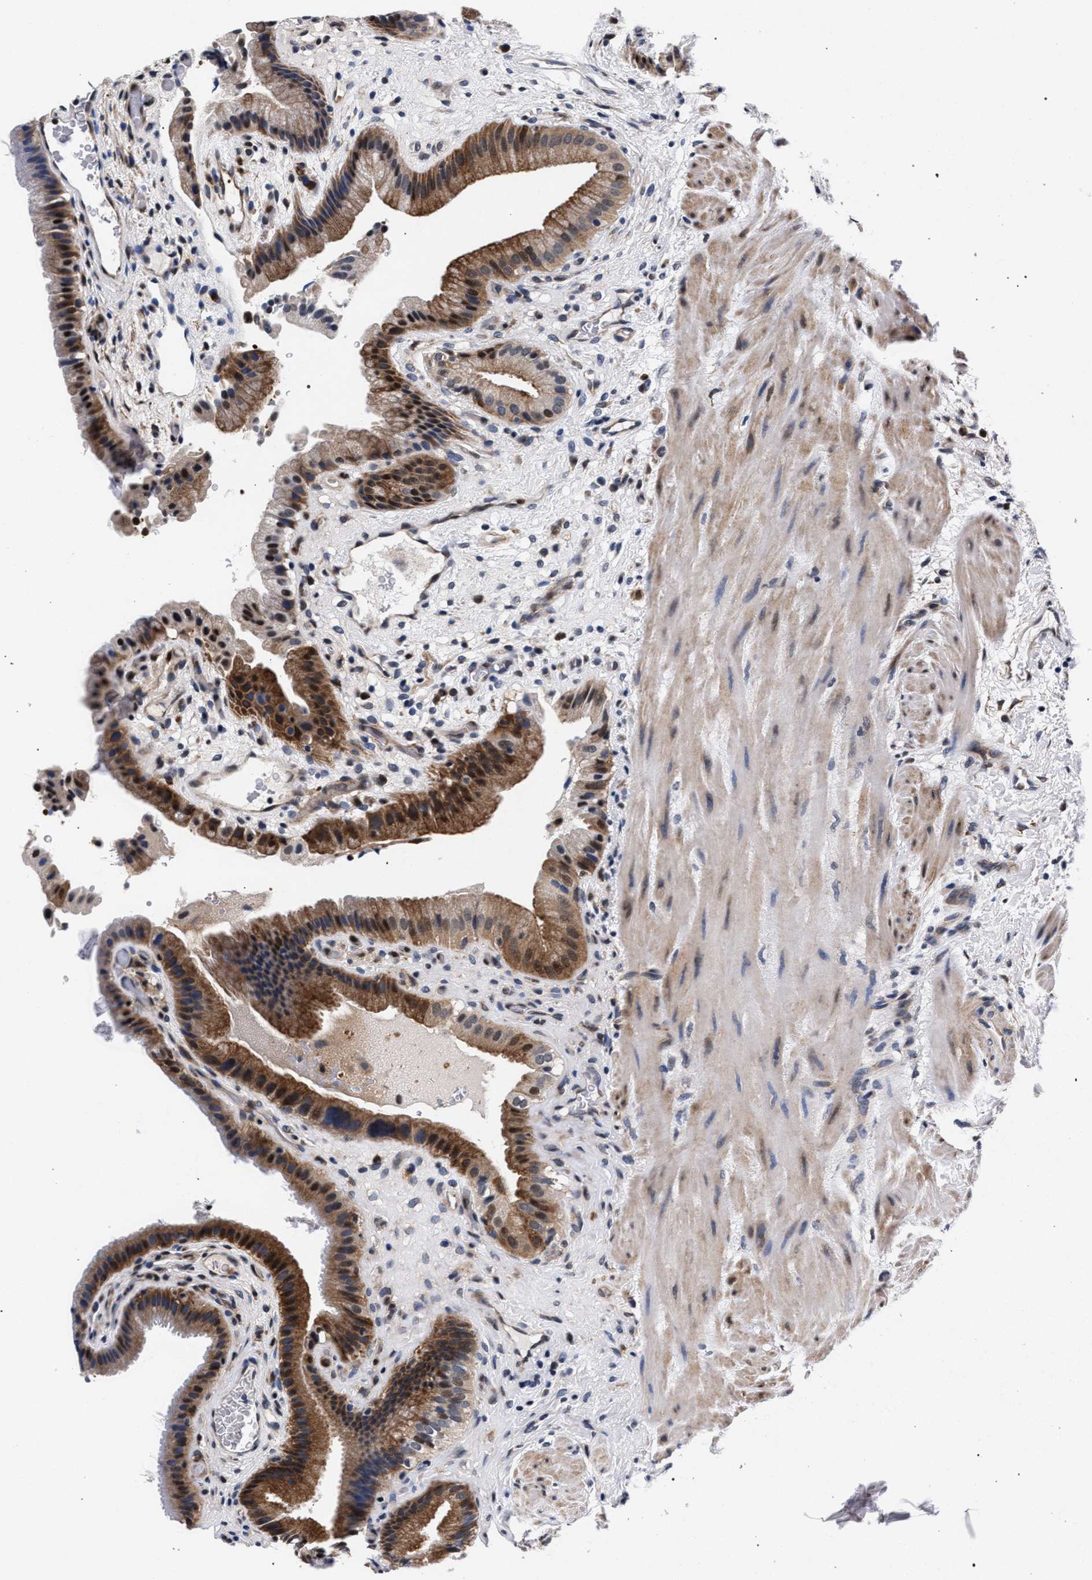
{"staining": {"intensity": "strong", "quantity": ">75%", "location": "cytoplasmic/membranous,nuclear"}, "tissue": "gallbladder", "cell_type": "Glandular cells", "image_type": "normal", "snomed": [{"axis": "morphology", "description": "Normal tissue, NOS"}, {"axis": "topography", "description": "Gallbladder"}], "caption": "Protein expression analysis of normal human gallbladder reveals strong cytoplasmic/membranous,nuclear staining in about >75% of glandular cells. The staining is performed using DAB (3,3'-diaminobenzidine) brown chromogen to label protein expression. The nuclei are counter-stained blue using hematoxylin.", "gene": "ZNF462", "patient": {"sex": "male", "age": 49}}